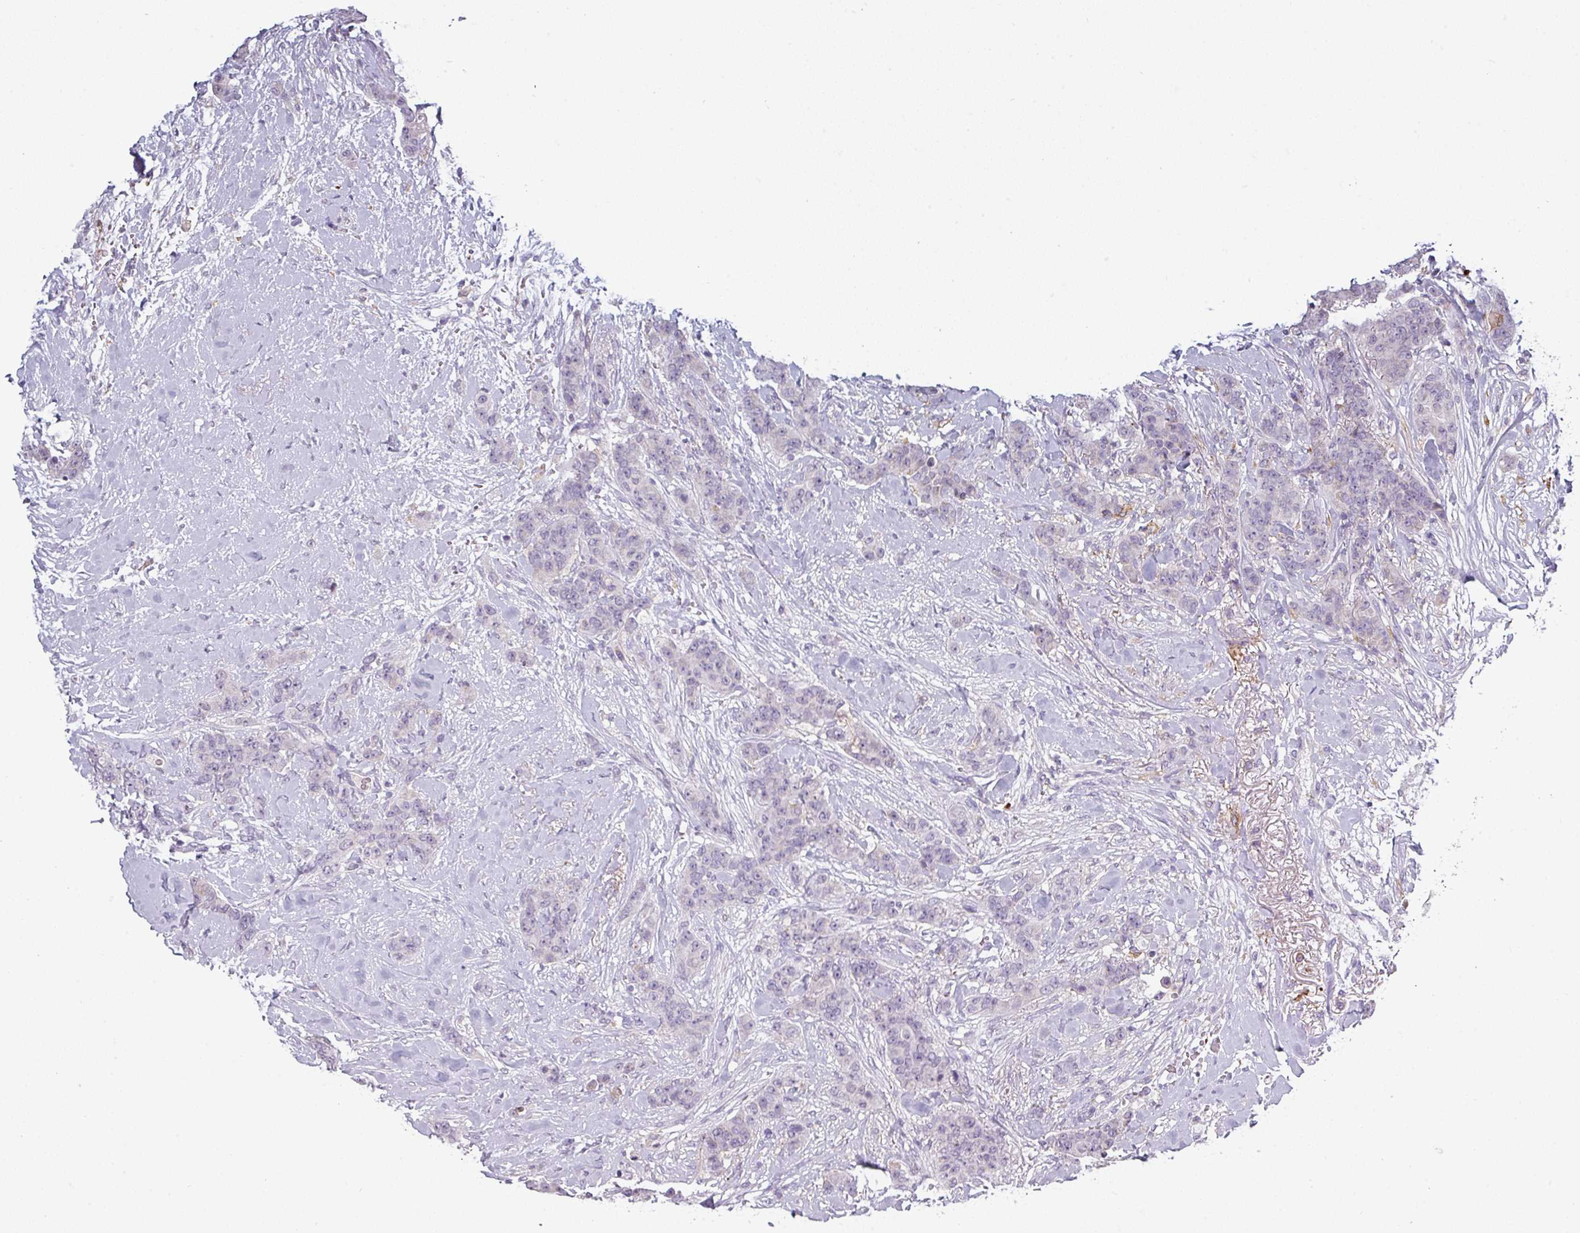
{"staining": {"intensity": "negative", "quantity": "none", "location": "none"}, "tissue": "breast cancer", "cell_type": "Tumor cells", "image_type": "cancer", "snomed": [{"axis": "morphology", "description": "Duct carcinoma"}, {"axis": "topography", "description": "Breast"}], "caption": "Immunohistochemical staining of human breast cancer displays no significant positivity in tumor cells.", "gene": "SLC26A9", "patient": {"sex": "female", "age": 40}}